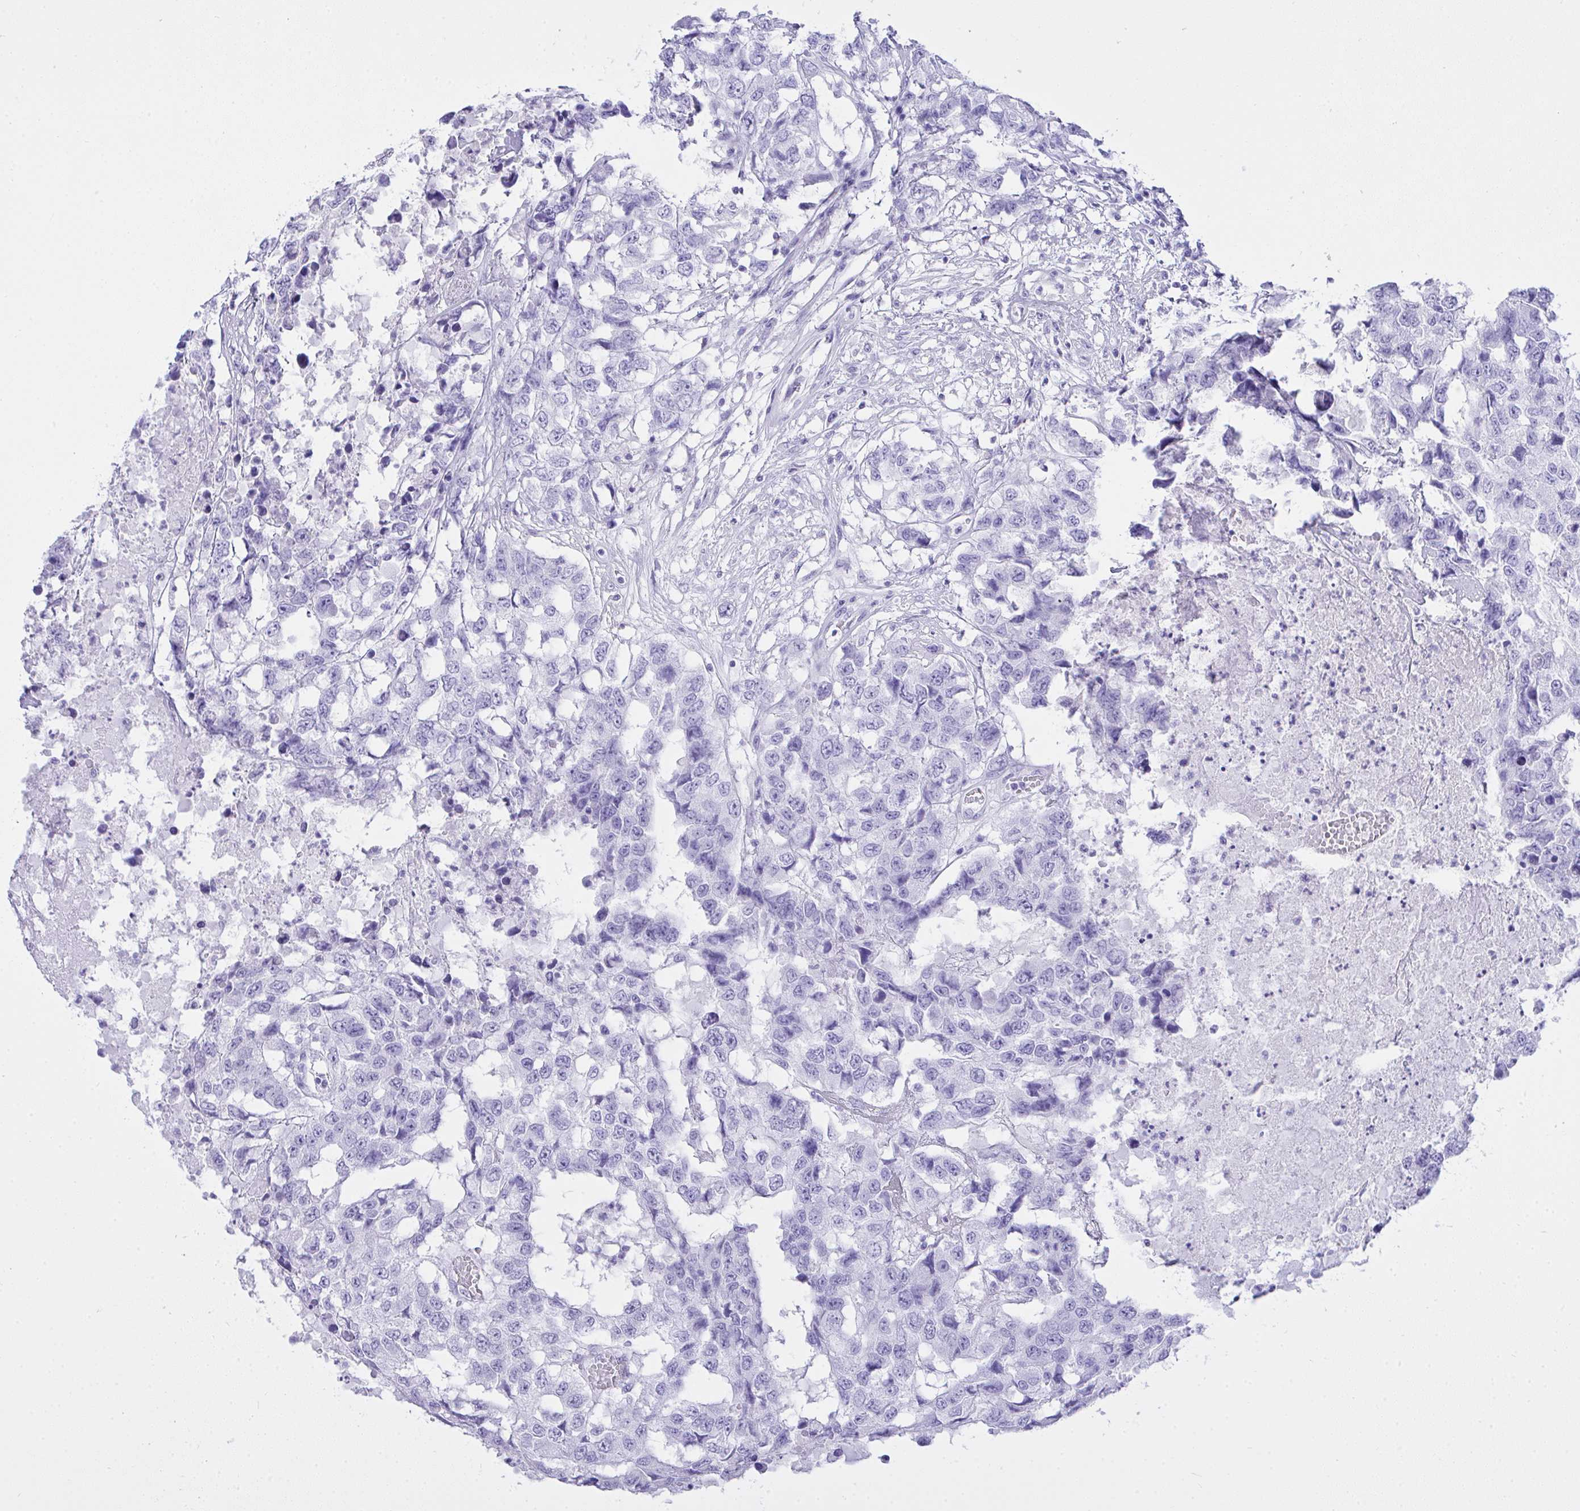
{"staining": {"intensity": "negative", "quantity": "none", "location": "none"}, "tissue": "testis cancer", "cell_type": "Tumor cells", "image_type": "cancer", "snomed": [{"axis": "morphology", "description": "Carcinoma, Embryonal, NOS"}, {"axis": "topography", "description": "Testis"}], "caption": "Human testis cancer (embryonal carcinoma) stained for a protein using immunohistochemistry demonstrates no positivity in tumor cells.", "gene": "AKR1D1", "patient": {"sex": "male", "age": 83}}